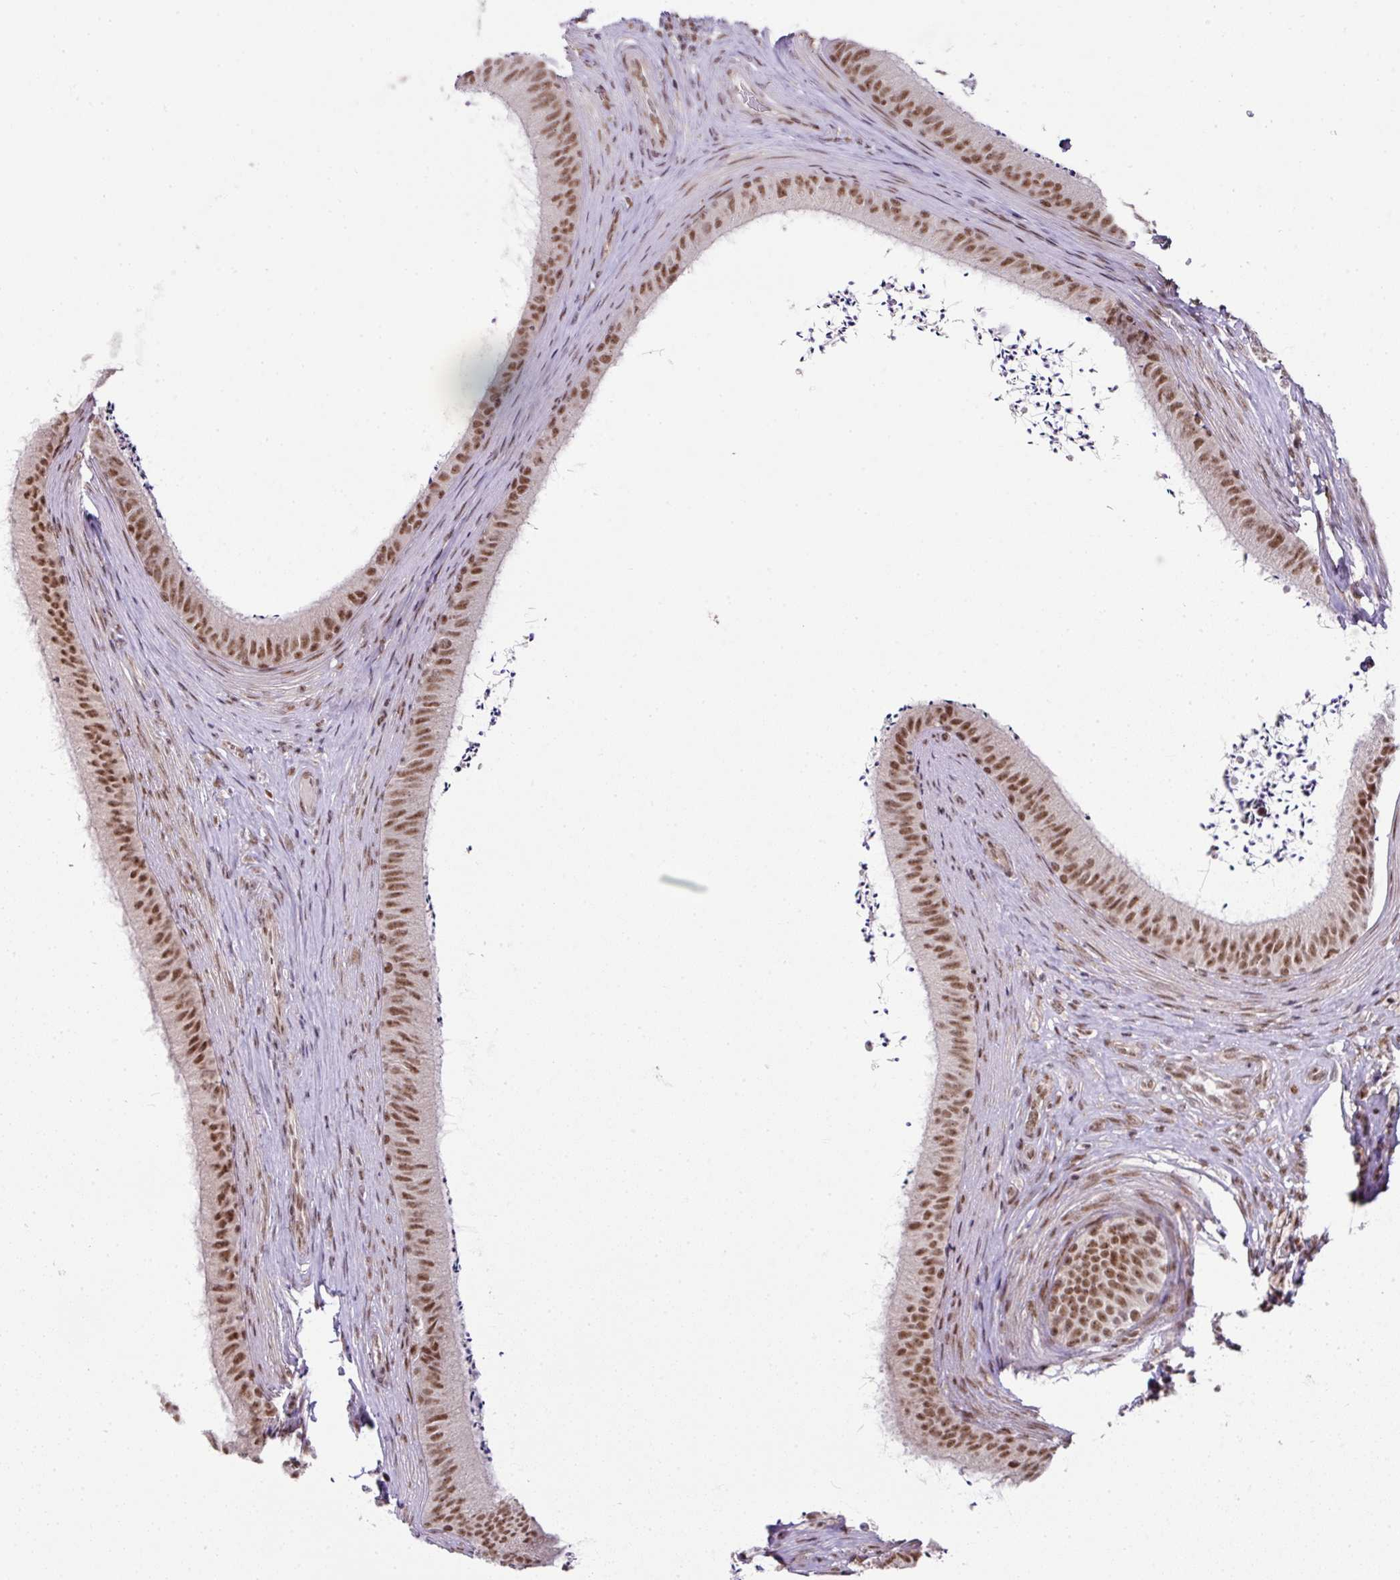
{"staining": {"intensity": "moderate", "quantity": ">75%", "location": "nuclear"}, "tissue": "epididymis", "cell_type": "Glandular cells", "image_type": "normal", "snomed": [{"axis": "morphology", "description": "Normal tissue, NOS"}, {"axis": "topography", "description": "Testis"}, {"axis": "topography", "description": "Epididymis"}], "caption": "Human epididymis stained with a brown dye shows moderate nuclear positive positivity in approximately >75% of glandular cells.", "gene": "NFYA", "patient": {"sex": "male", "age": 41}}